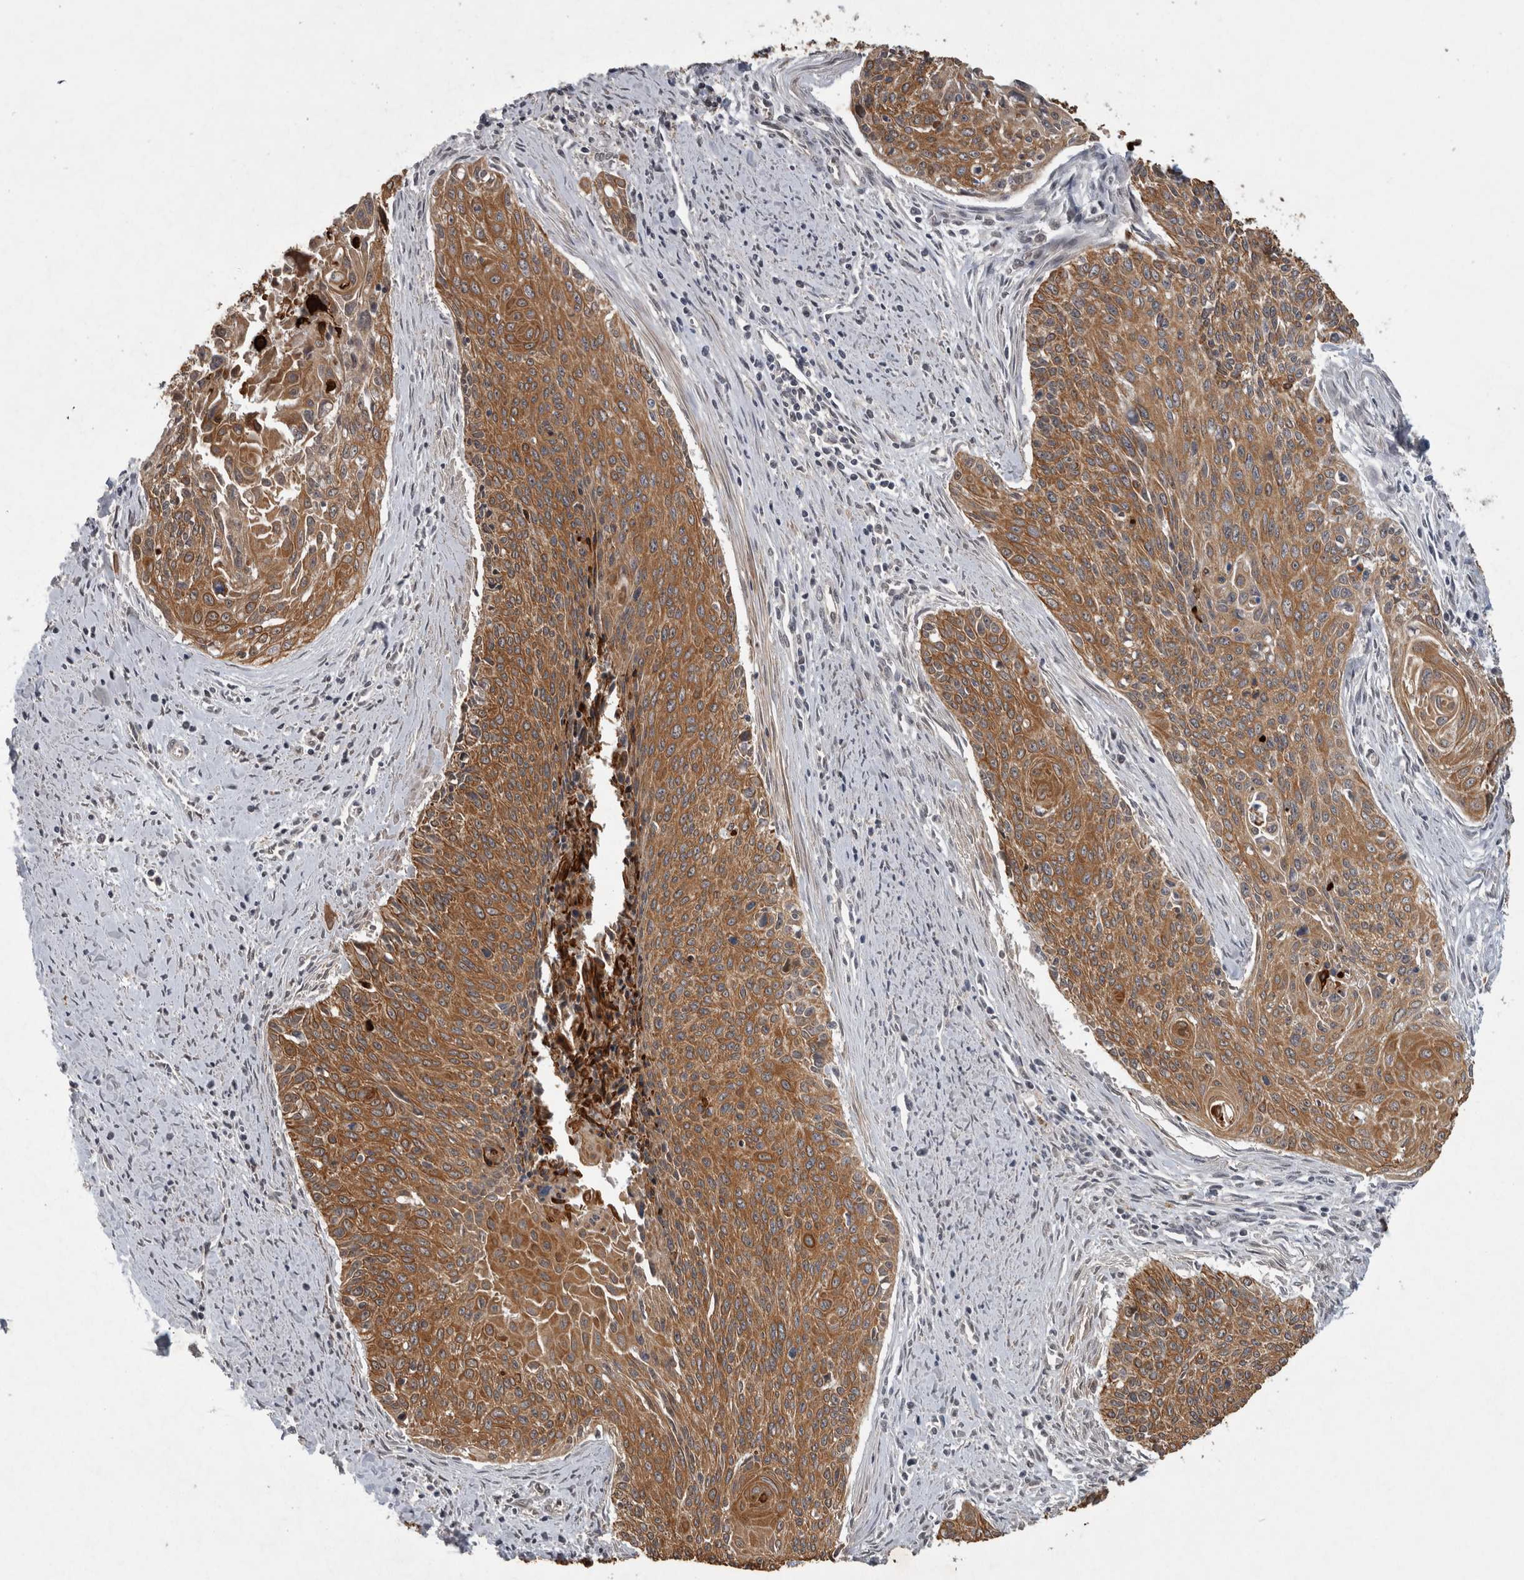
{"staining": {"intensity": "strong", "quantity": ">75%", "location": "cytoplasmic/membranous"}, "tissue": "cervical cancer", "cell_type": "Tumor cells", "image_type": "cancer", "snomed": [{"axis": "morphology", "description": "Squamous cell carcinoma, NOS"}, {"axis": "topography", "description": "Cervix"}], "caption": "Immunohistochemistry (DAB (3,3'-diaminobenzidine)) staining of human cervical cancer (squamous cell carcinoma) shows strong cytoplasmic/membranous protein expression in approximately >75% of tumor cells.", "gene": "RHPN1", "patient": {"sex": "female", "age": 55}}